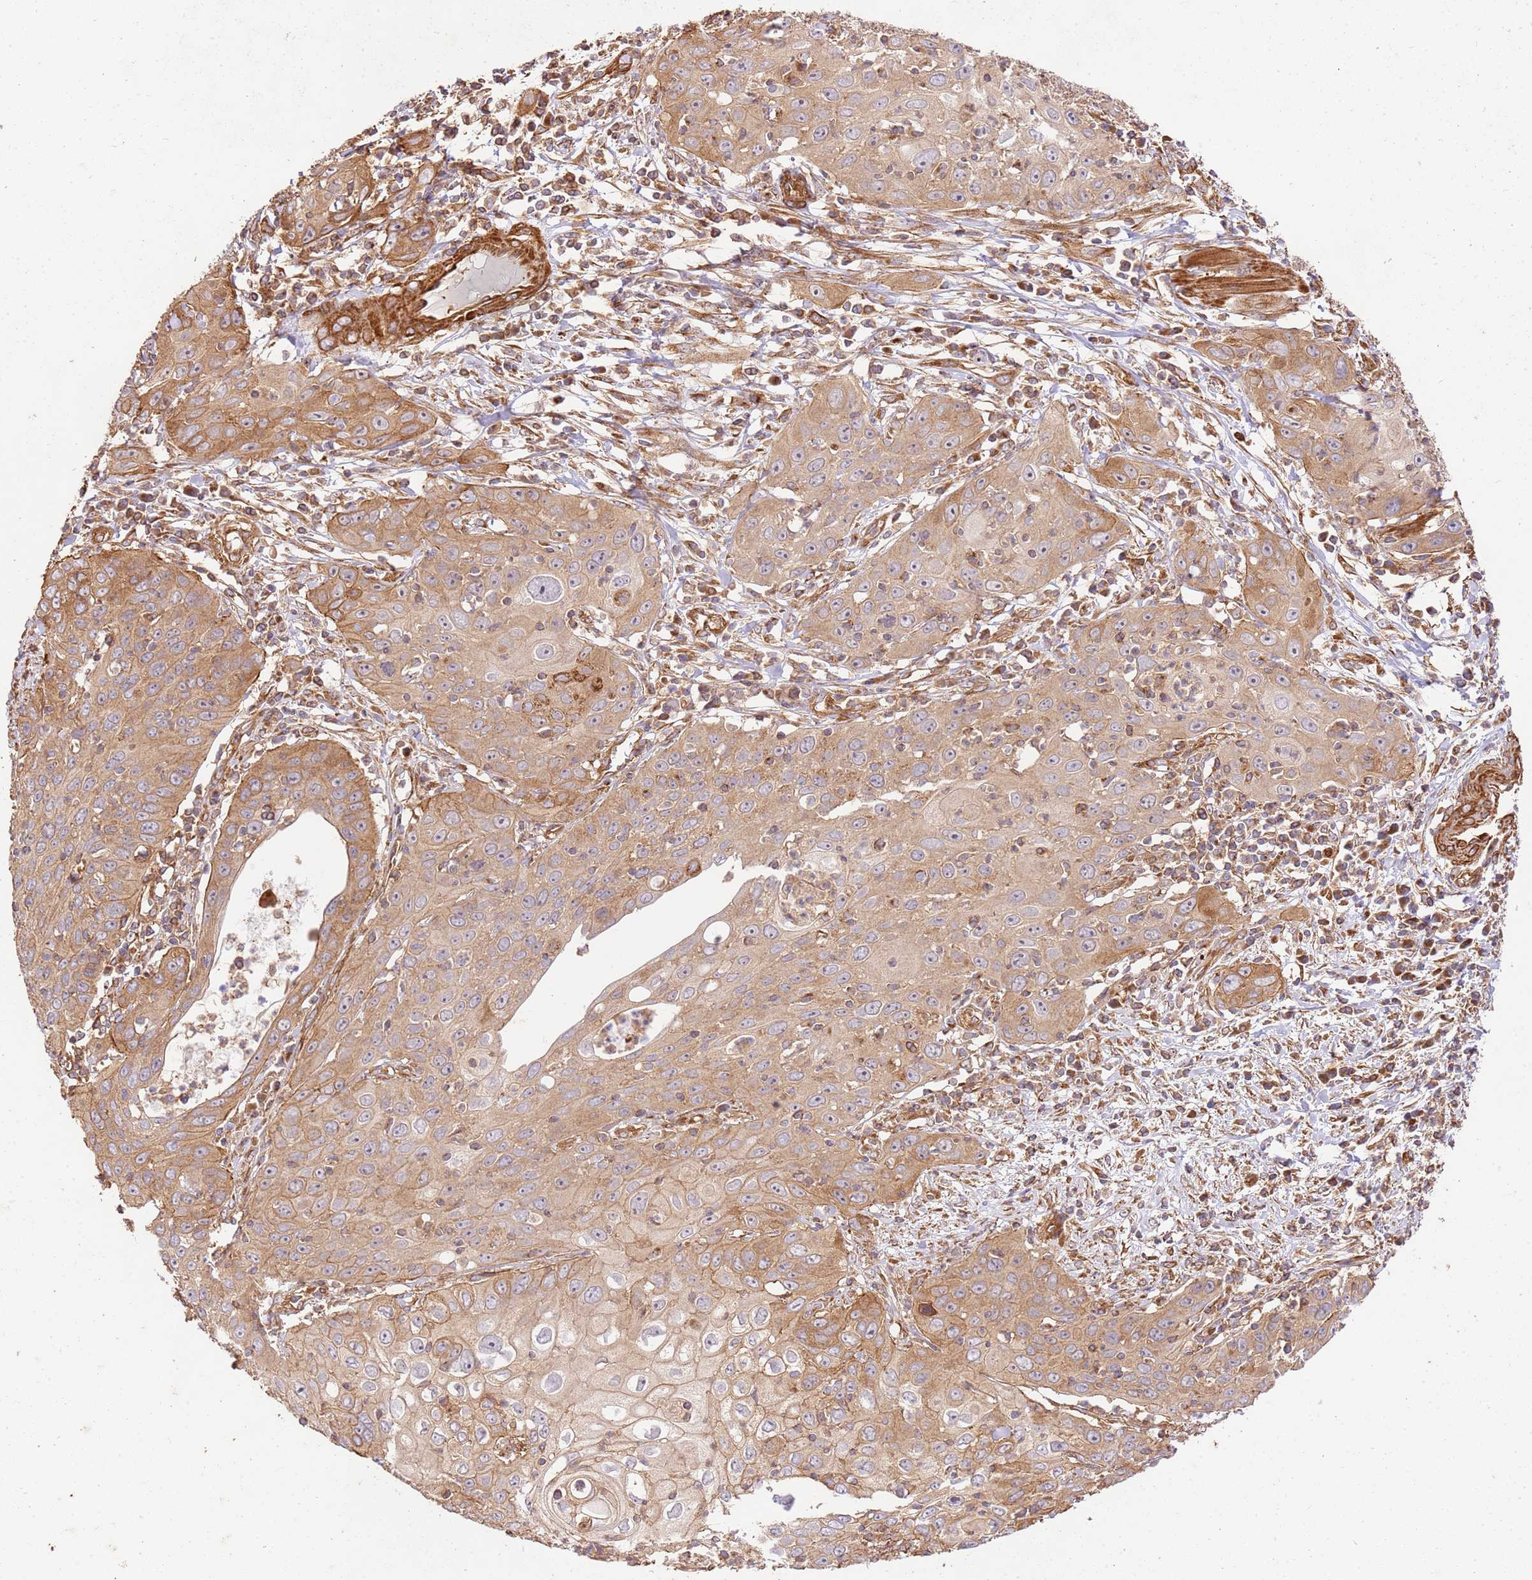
{"staining": {"intensity": "moderate", "quantity": ">75%", "location": "cytoplasmic/membranous"}, "tissue": "cervical cancer", "cell_type": "Tumor cells", "image_type": "cancer", "snomed": [{"axis": "morphology", "description": "Squamous cell carcinoma, NOS"}, {"axis": "topography", "description": "Cervix"}], "caption": "Protein expression analysis of human cervical cancer (squamous cell carcinoma) reveals moderate cytoplasmic/membranous staining in approximately >75% of tumor cells.", "gene": "ZBTB39", "patient": {"sex": "female", "age": 36}}